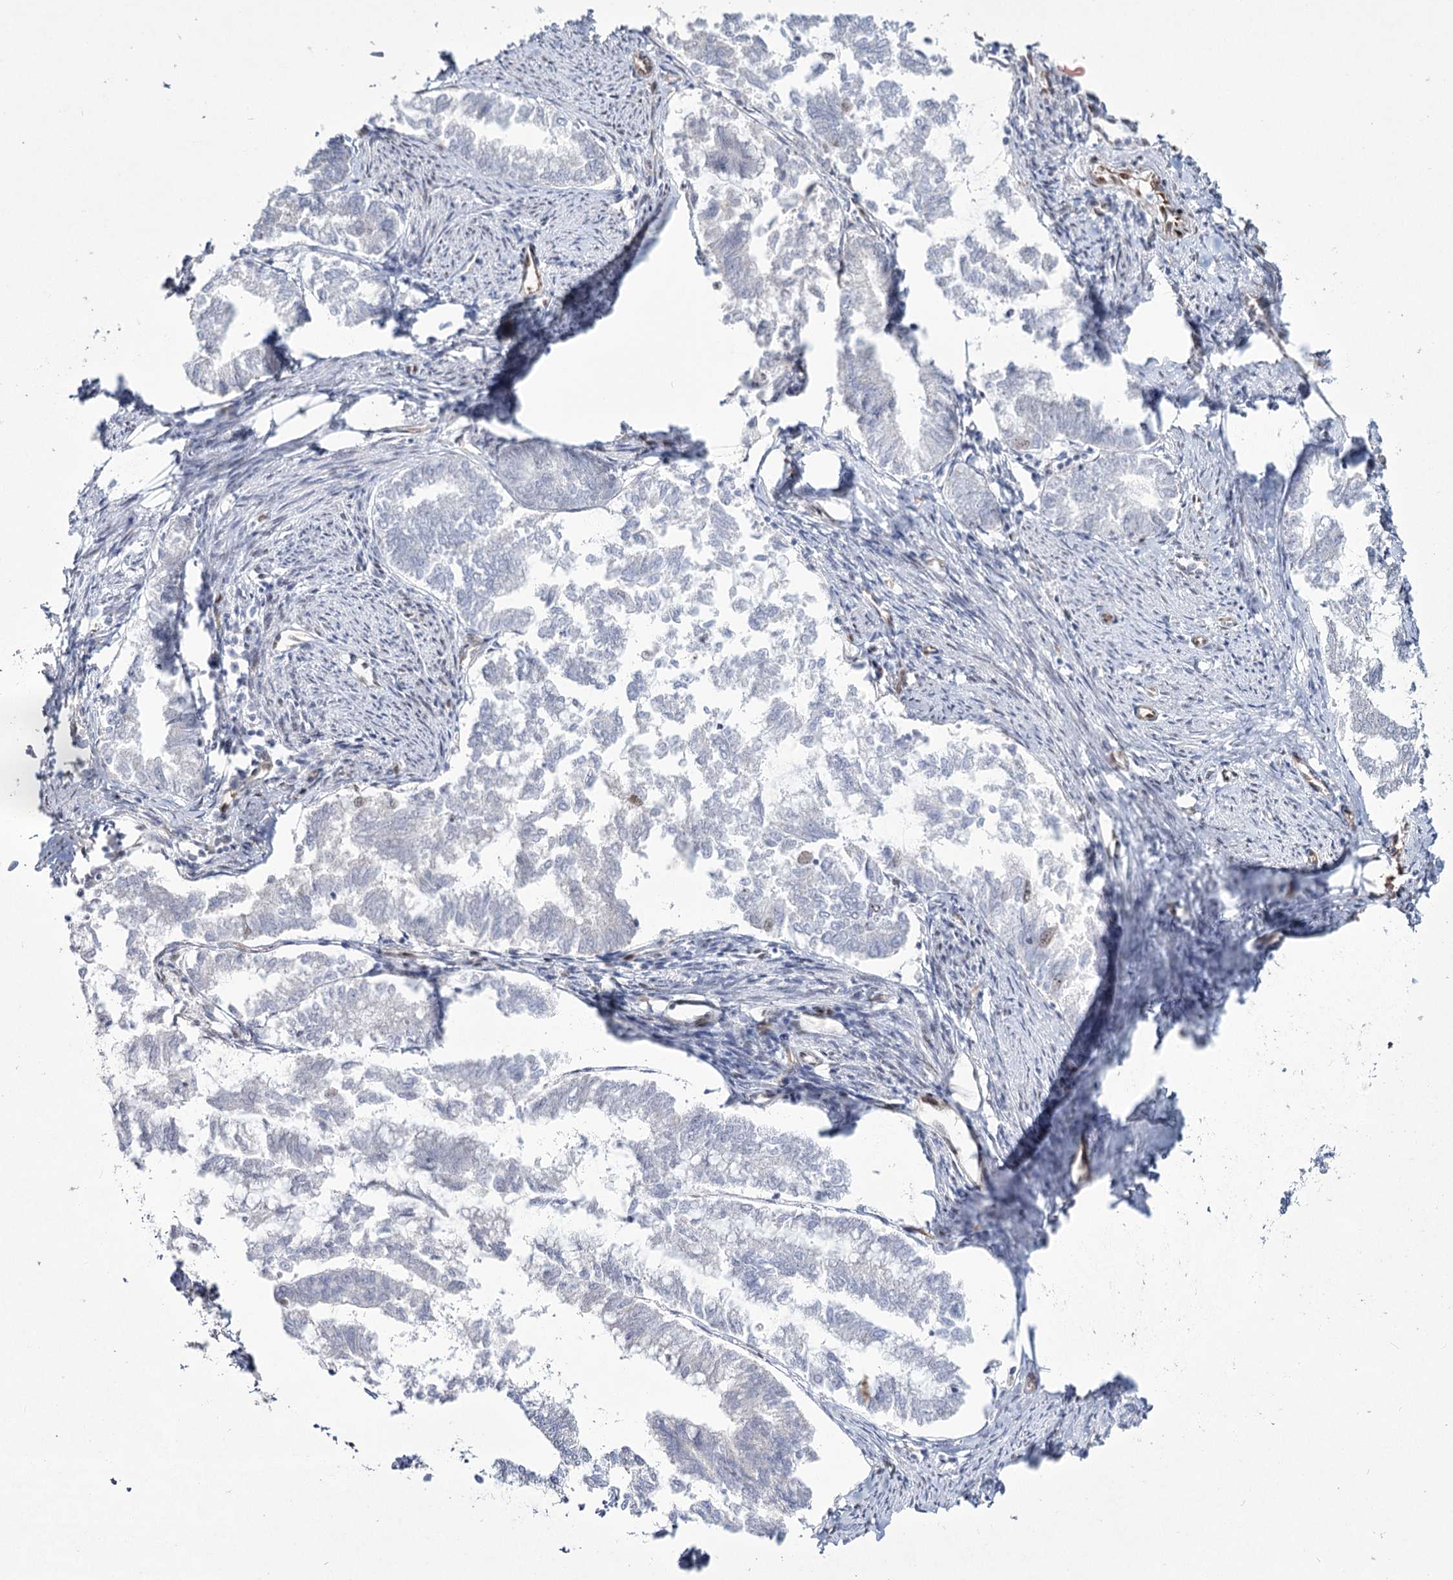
{"staining": {"intensity": "negative", "quantity": "none", "location": "none"}, "tissue": "endometrial cancer", "cell_type": "Tumor cells", "image_type": "cancer", "snomed": [{"axis": "morphology", "description": "Adenocarcinoma, NOS"}, {"axis": "topography", "description": "Endometrium"}], "caption": "Immunohistochemistry histopathology image of endometrial cancer stained for a protein (brown), which demonstrates no staining in tumor cells.", "gene": "YBX3", "patient": {"sex": "female", "age": 79}}